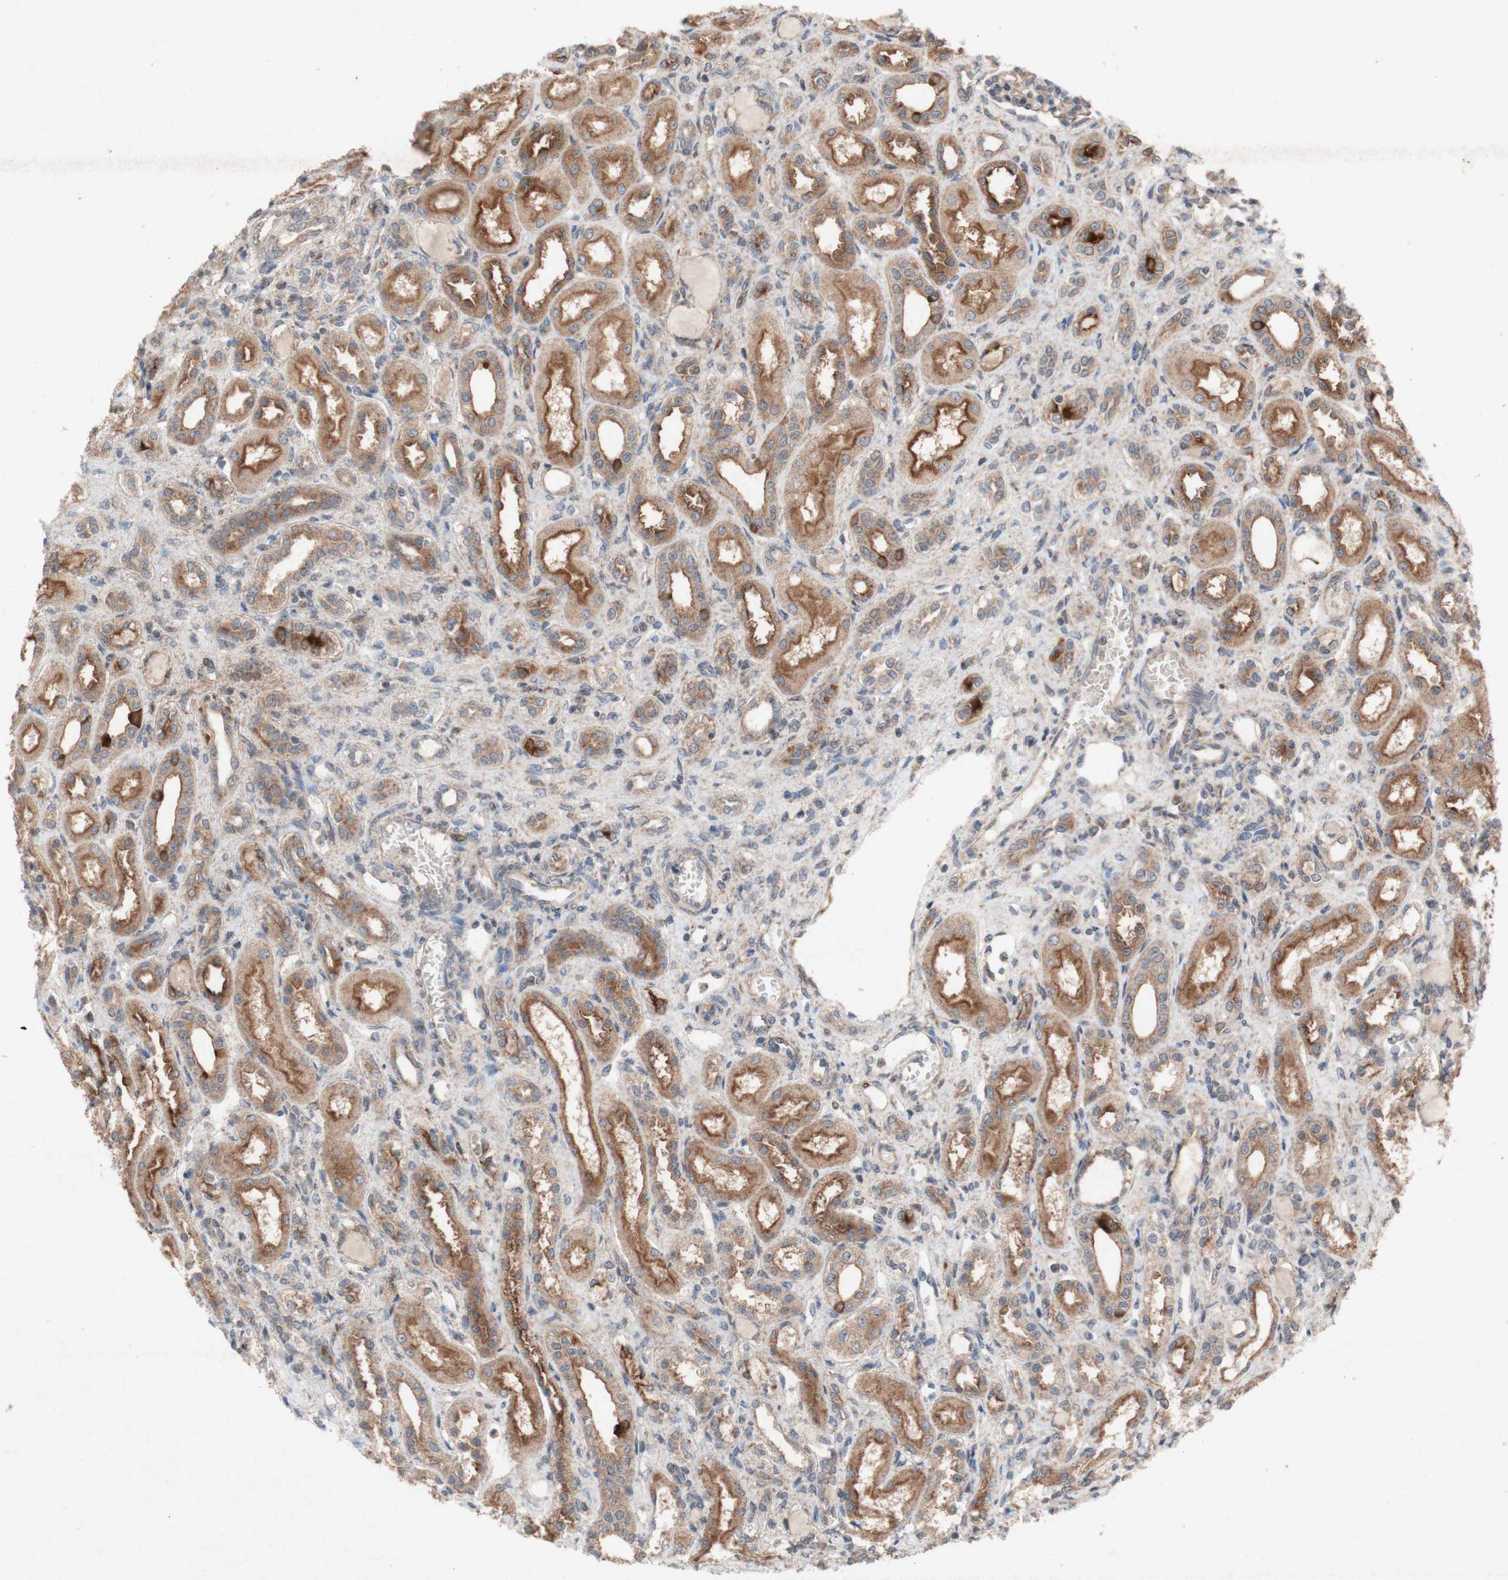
{"staining": {"intensity": "weak", "quantity": ">75%", "location": "cytoplasmic/membranous"}, "tissue": "kidney", "cell_type": "Cells in glomeruli", "image_type": "normal", "snomed": [{"axis": "morphology", "description": "Normal tissue, NOS"}, {"axis": "topography", "description": "Kidney"}], "caption": "A brown stain labels weak cytoplasmic/membranous staining of a protein in cells in glomeruli of normal kidney.", "gene": "ATP6V1F", "patient": {"sex": "male", "age": 7}}